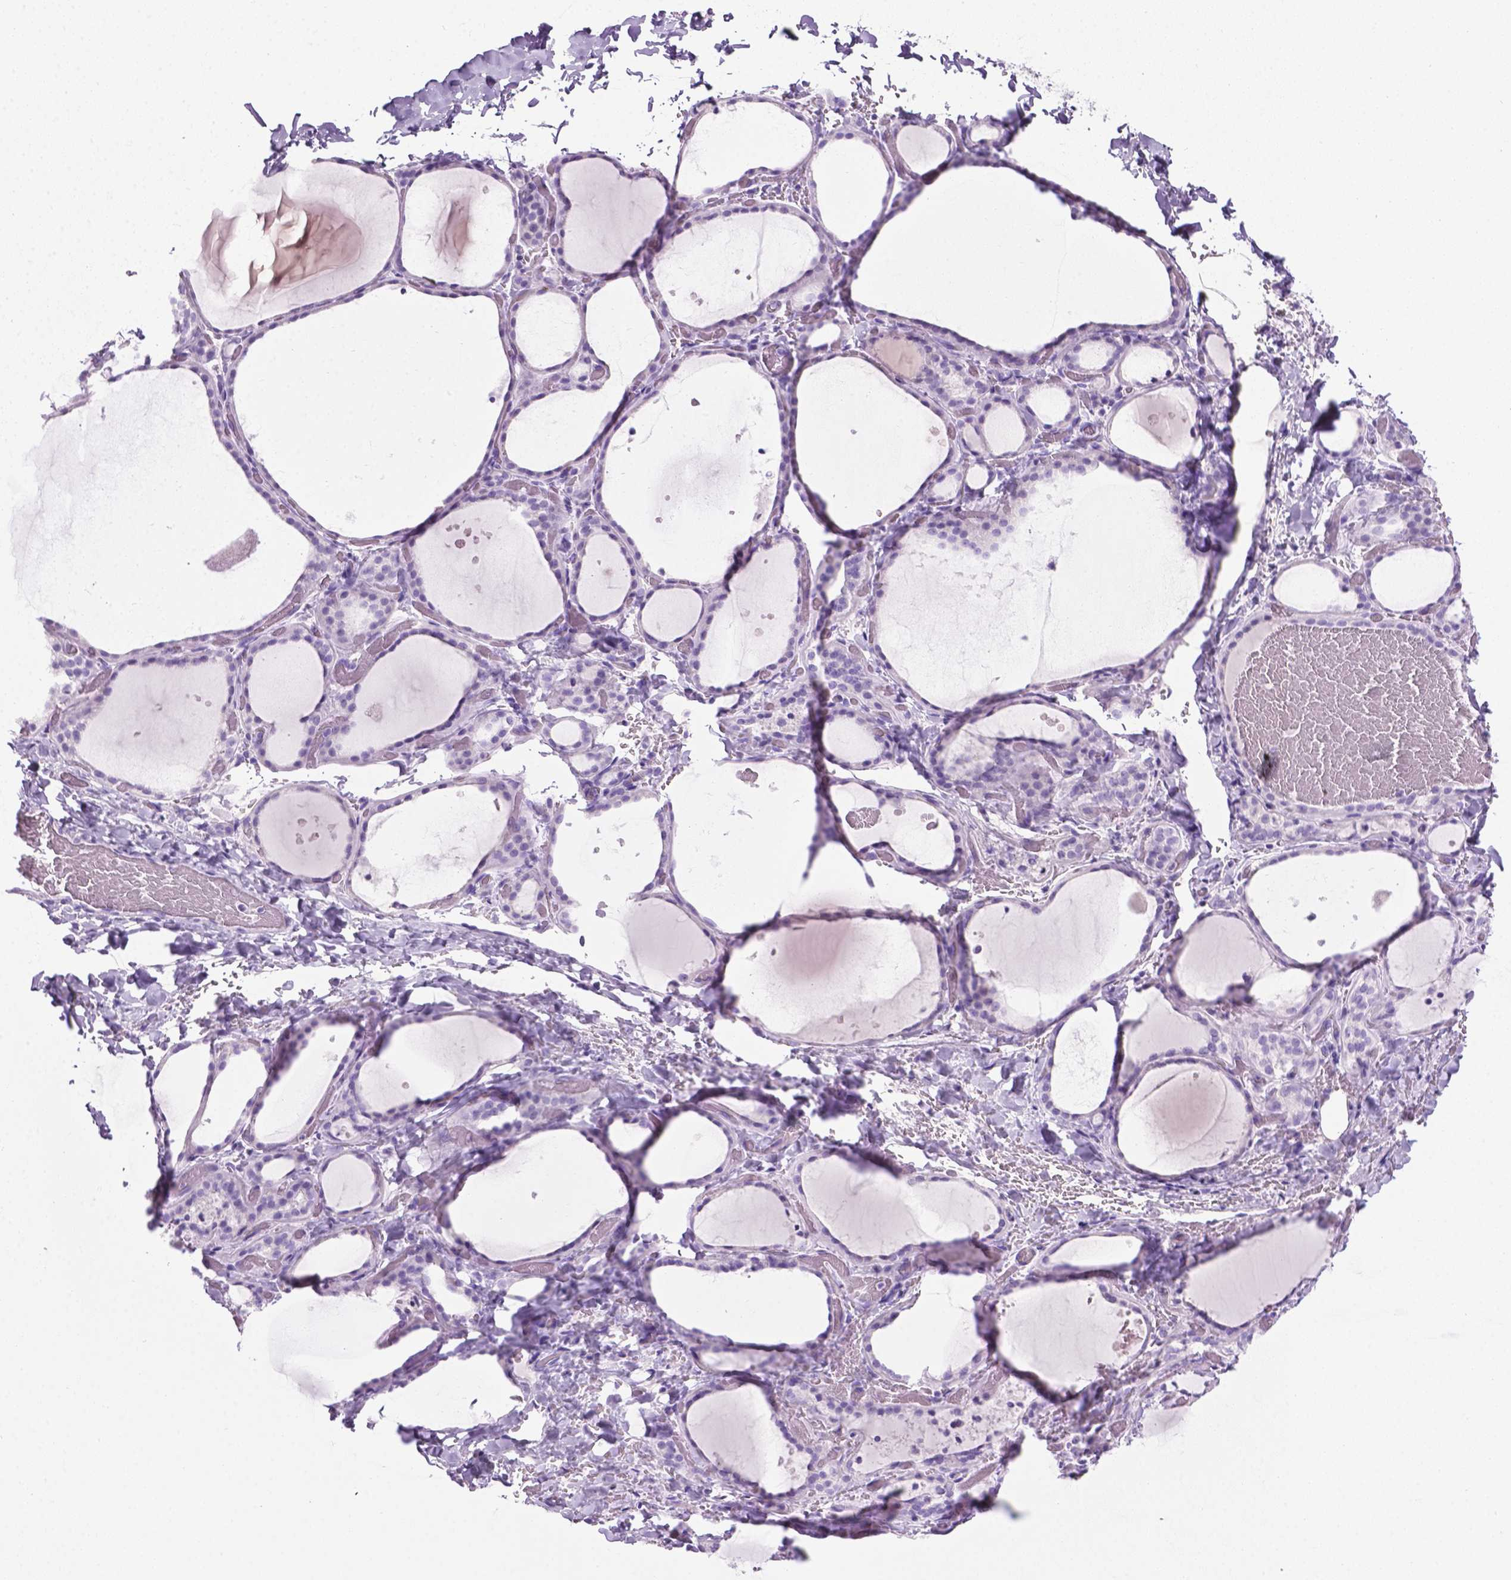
{"staining": {"intensity": "negative", "quantity": "none", "location": "none"}, "tissue": "thyroid gland", "cell_type": "Glandular cells", "image_type": "normal", "snomed": [{"axis": "morphology", "description": "Normal tissue, NOS"}, {"axis": "topography", "description": "Thyroid gland"}], "caption": "This is a image of immunohistochemistry staining of normal thyroid gland, which shows no positivity in glandular cells.", "gene": "LELP1", "patient": {"sex": "female", "age": 36}}